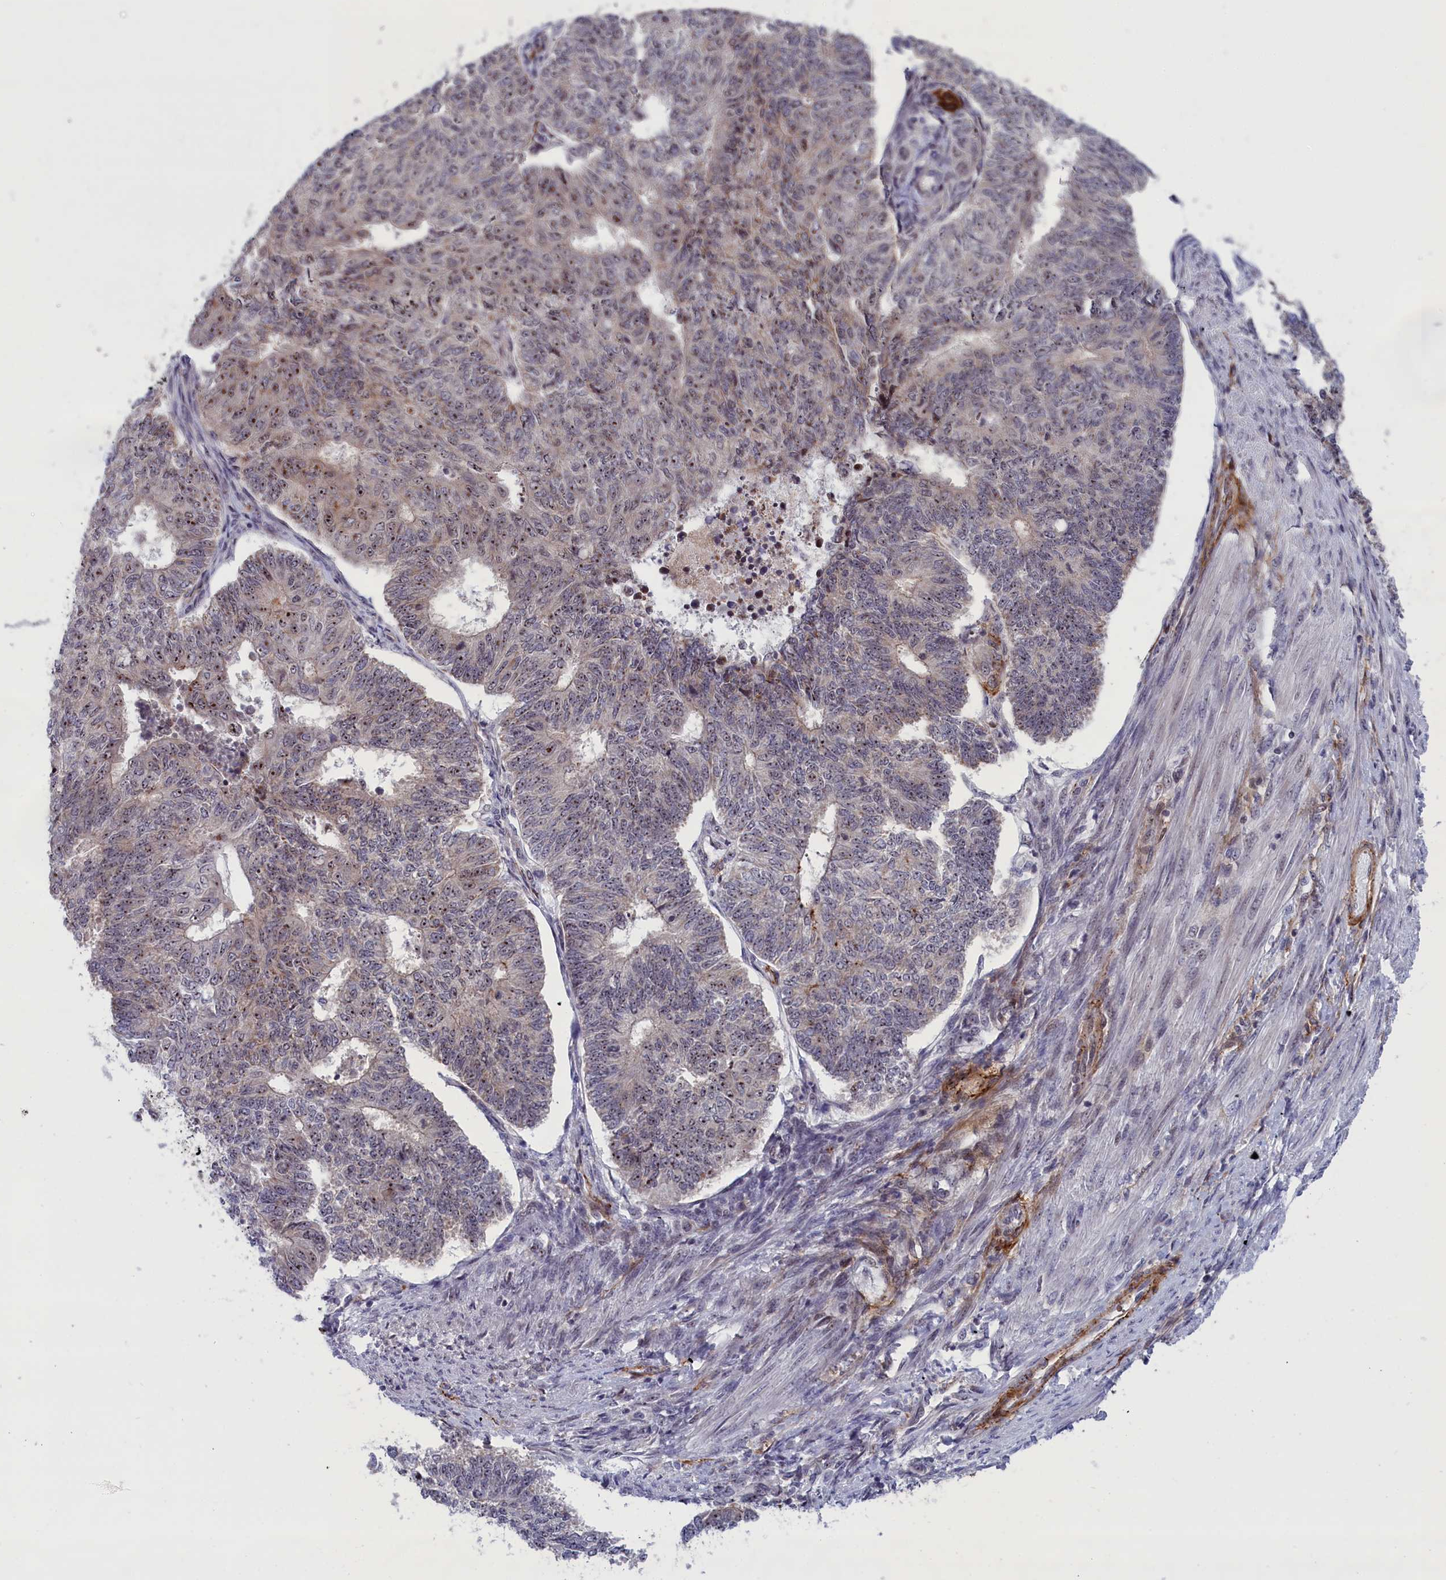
{"staining": {"intensity": "moderate", "quantity": "25%-75%", "location": "nuclear"}, "tissue": "endometrial cancer", "cell_type": "Tumor cells", "image_type": "cancer", "snomed": [{"axis": "morphology", "description": "Adenocarcinoma, NOS"}, {"axis": "topography", "description": "Endometrium"}], "caption": "Immunohistochemistry (IHC) of human endometrial cancer (adenocarcinoma) reveals medium levels of moderate nuclear positivity in approximately 25%-75% of tumor cells. The staining is performed using DAB (3,3'-diaminobenzidine) brown chromogen to label protein expression. The nuclei are counter-stained blue using hematoxylin.", "gene": "PPAN", "patient": {"sex": "female", "age": 32}}